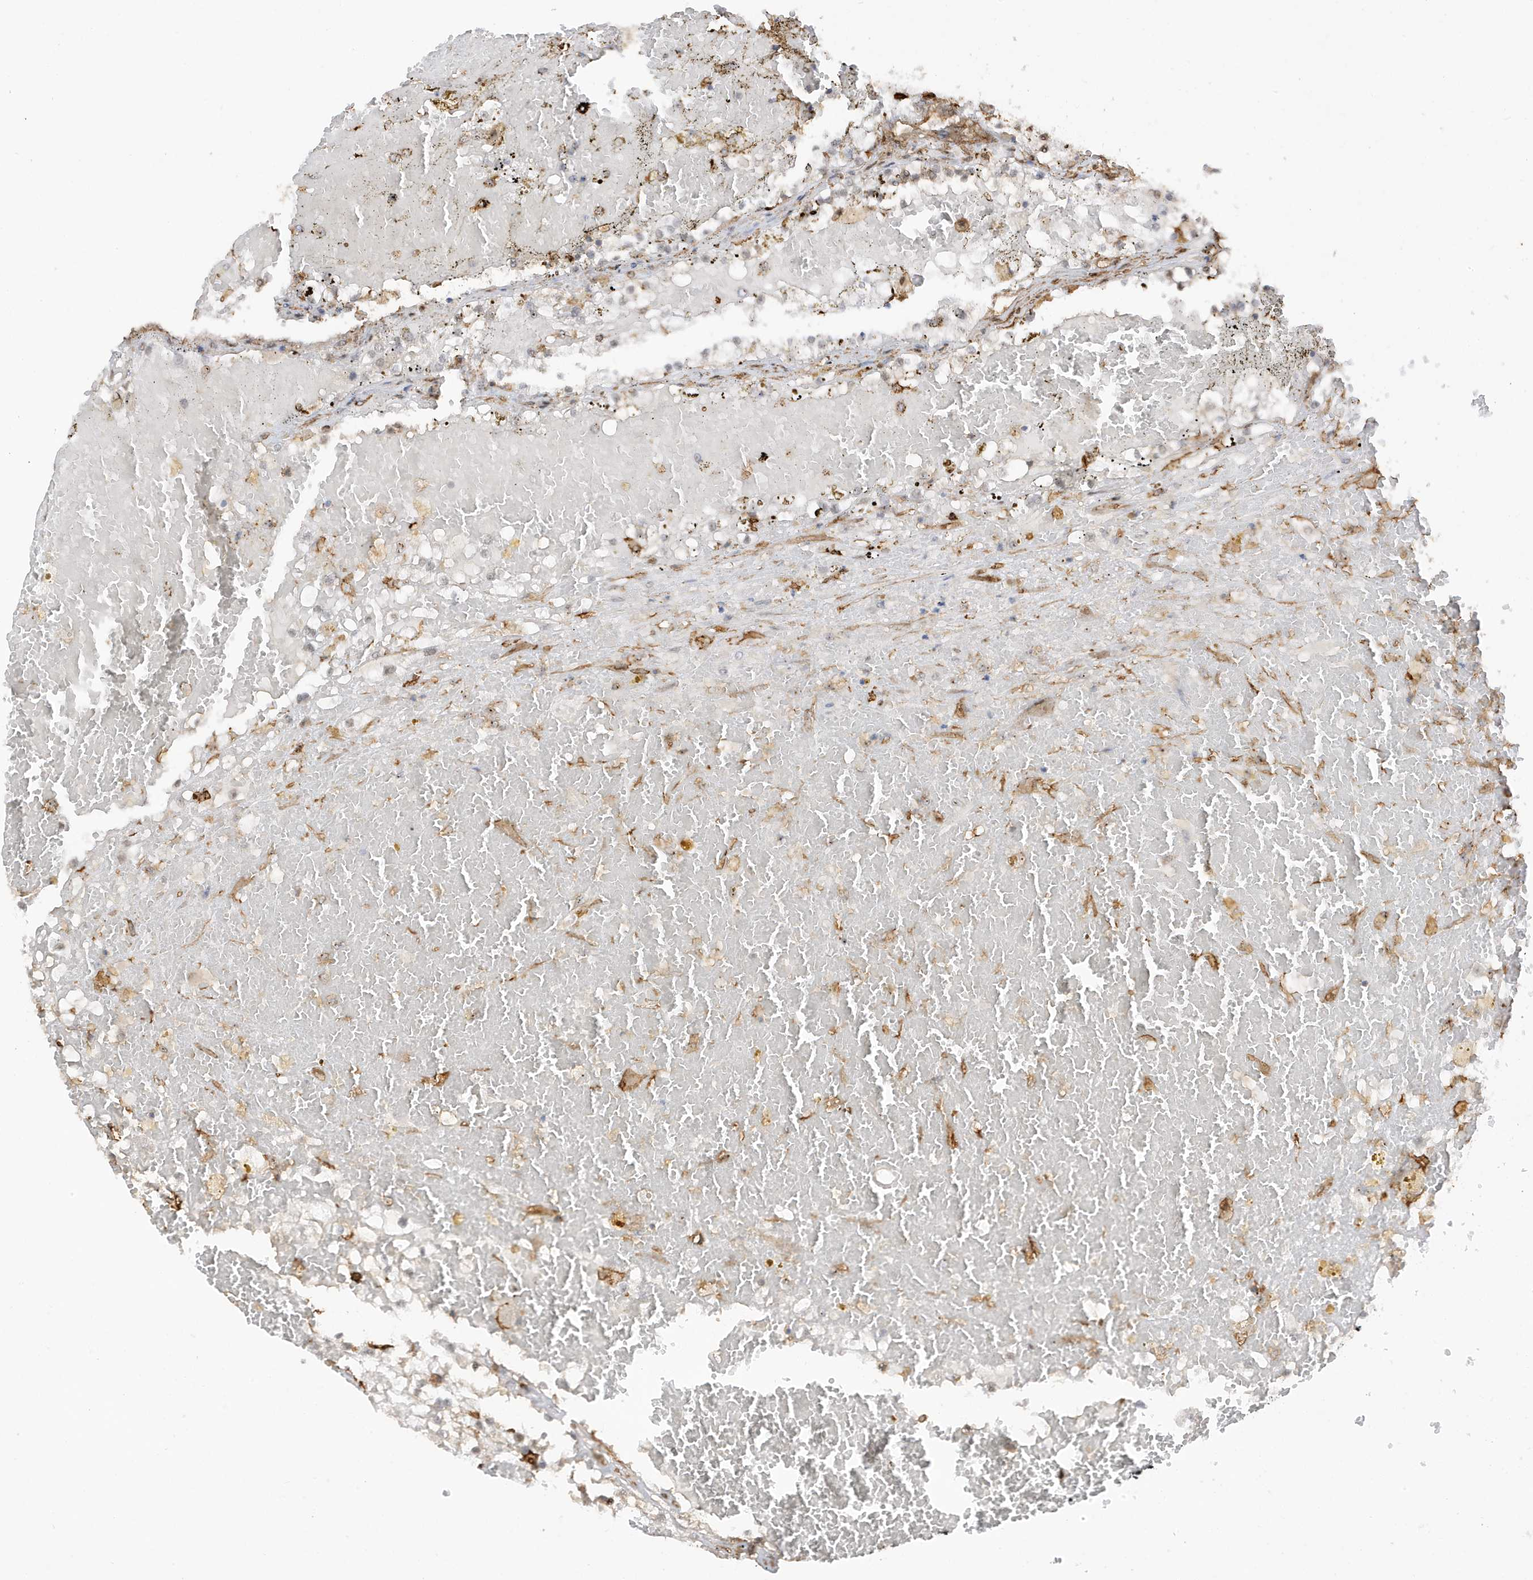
{"staining": {"intensity": "negative", "quantity": "none", "location": "none"}, "tissue": "renal cancer", "cell_type": "Tumor cells", "image_type": "cancer", "snomed": [{"axis": "morphology", "description": "Normal tissue, NOS"}, {"axis": "morphology", "description": "Adenocarcinoma, NOS"}, {"axis": "topography", "description": "Kidney"}], "caption": "Immunohistochemical staining of adenocarcinoma (renal) exhibits no significant expression in tumor cells.", "gene": "PHACTR2", "patient": {"sex": "male", "age": 68}}